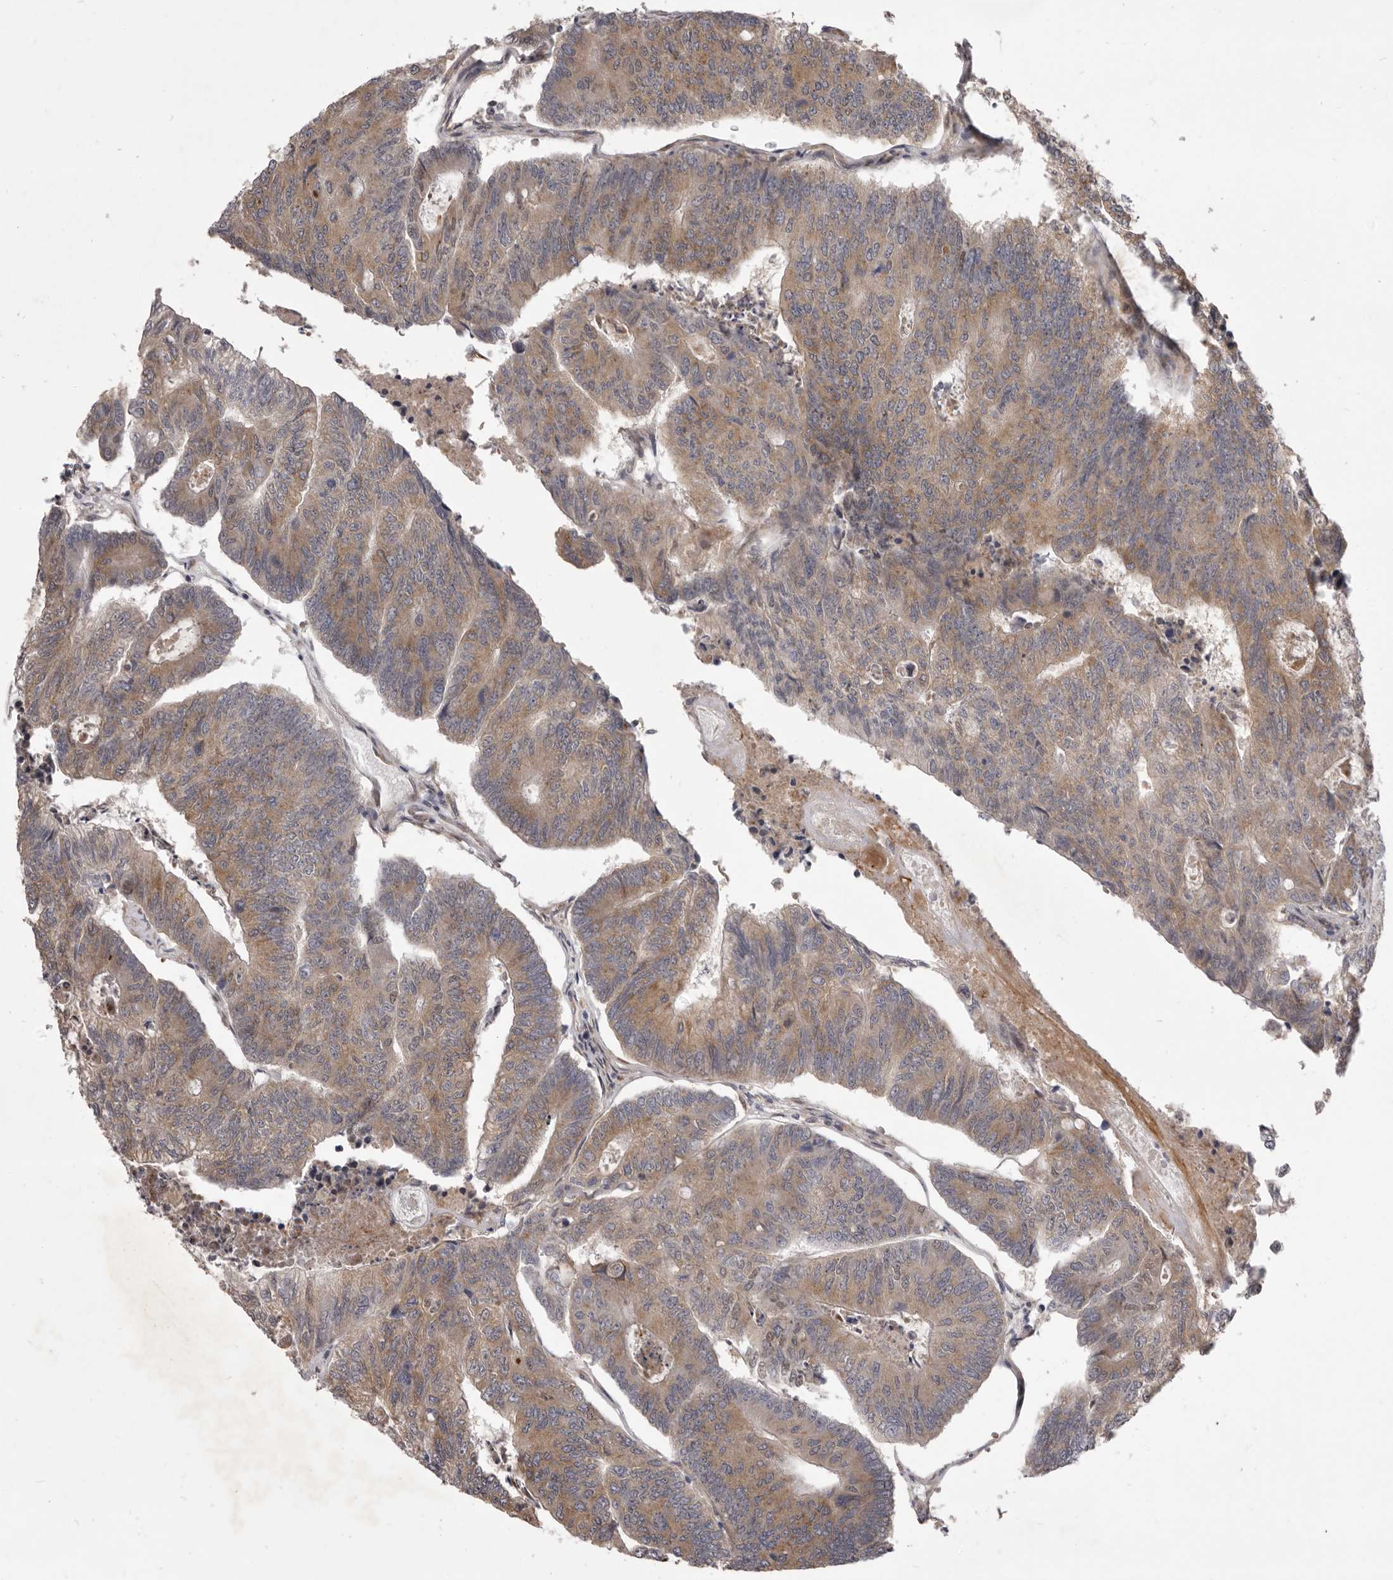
{"staining": {"intensity": "moderate", "quantity": ">75%", "location": "cytoplasmic/membranous"}, "tissue": "colorectal cancer", "cell_type": "Tumor cells", "image_type": "cancer", "snomed": [{"axis": "morphology", "description": "Adenocarcinoma, NOS"}, {"axis": "topography", "description": "Colon"}], "caption": "Human colorectal adenocarcinoma stained with a protein marker shows moderate staining in tumor cells.", "gene": "TBC1D8B", "patient": {"sex": "female", "age": 67}}